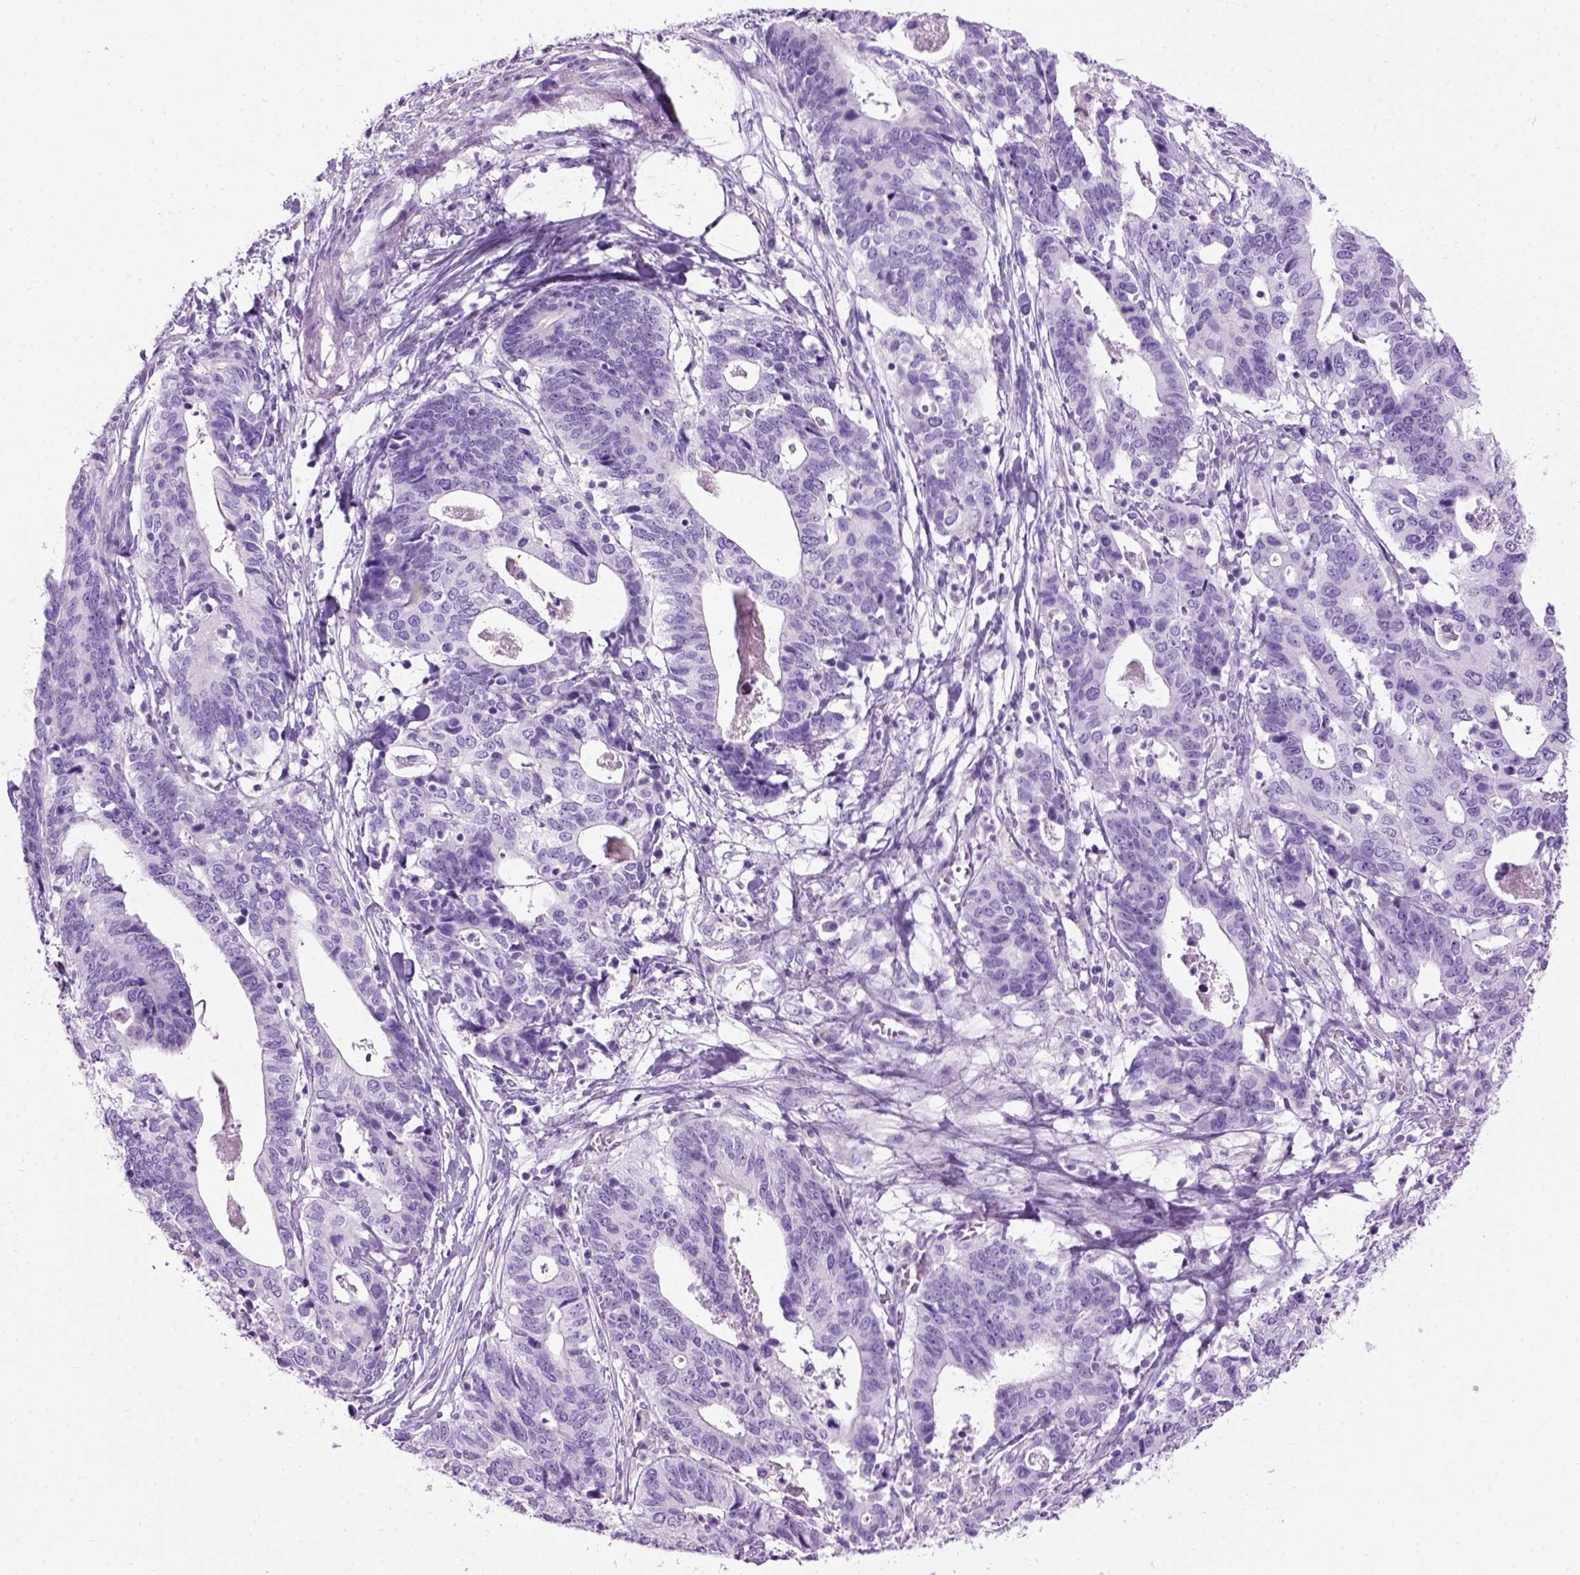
{"staining": {"intensity": "negative", "quantity": "none", "location": "none"}, "tissue": "stomach cancer", "cell_type": "Tumor cells", "image_type": "cancer", "snomed": [{"axis": "morphology", "description": "Adenocarcinoma, NOS"}, {"axis": "topography", "description": "Stomach, upper"}], "caption": "Protein analysis of adenocarcinoma (stomach) shows no significant expression in tumor cells. (DAB (3,3'-diaminobenzidine) immunohistochemistry, high magnification).", "gene": "GABRB2", "patient": {"sex": "female", "age": 67}}